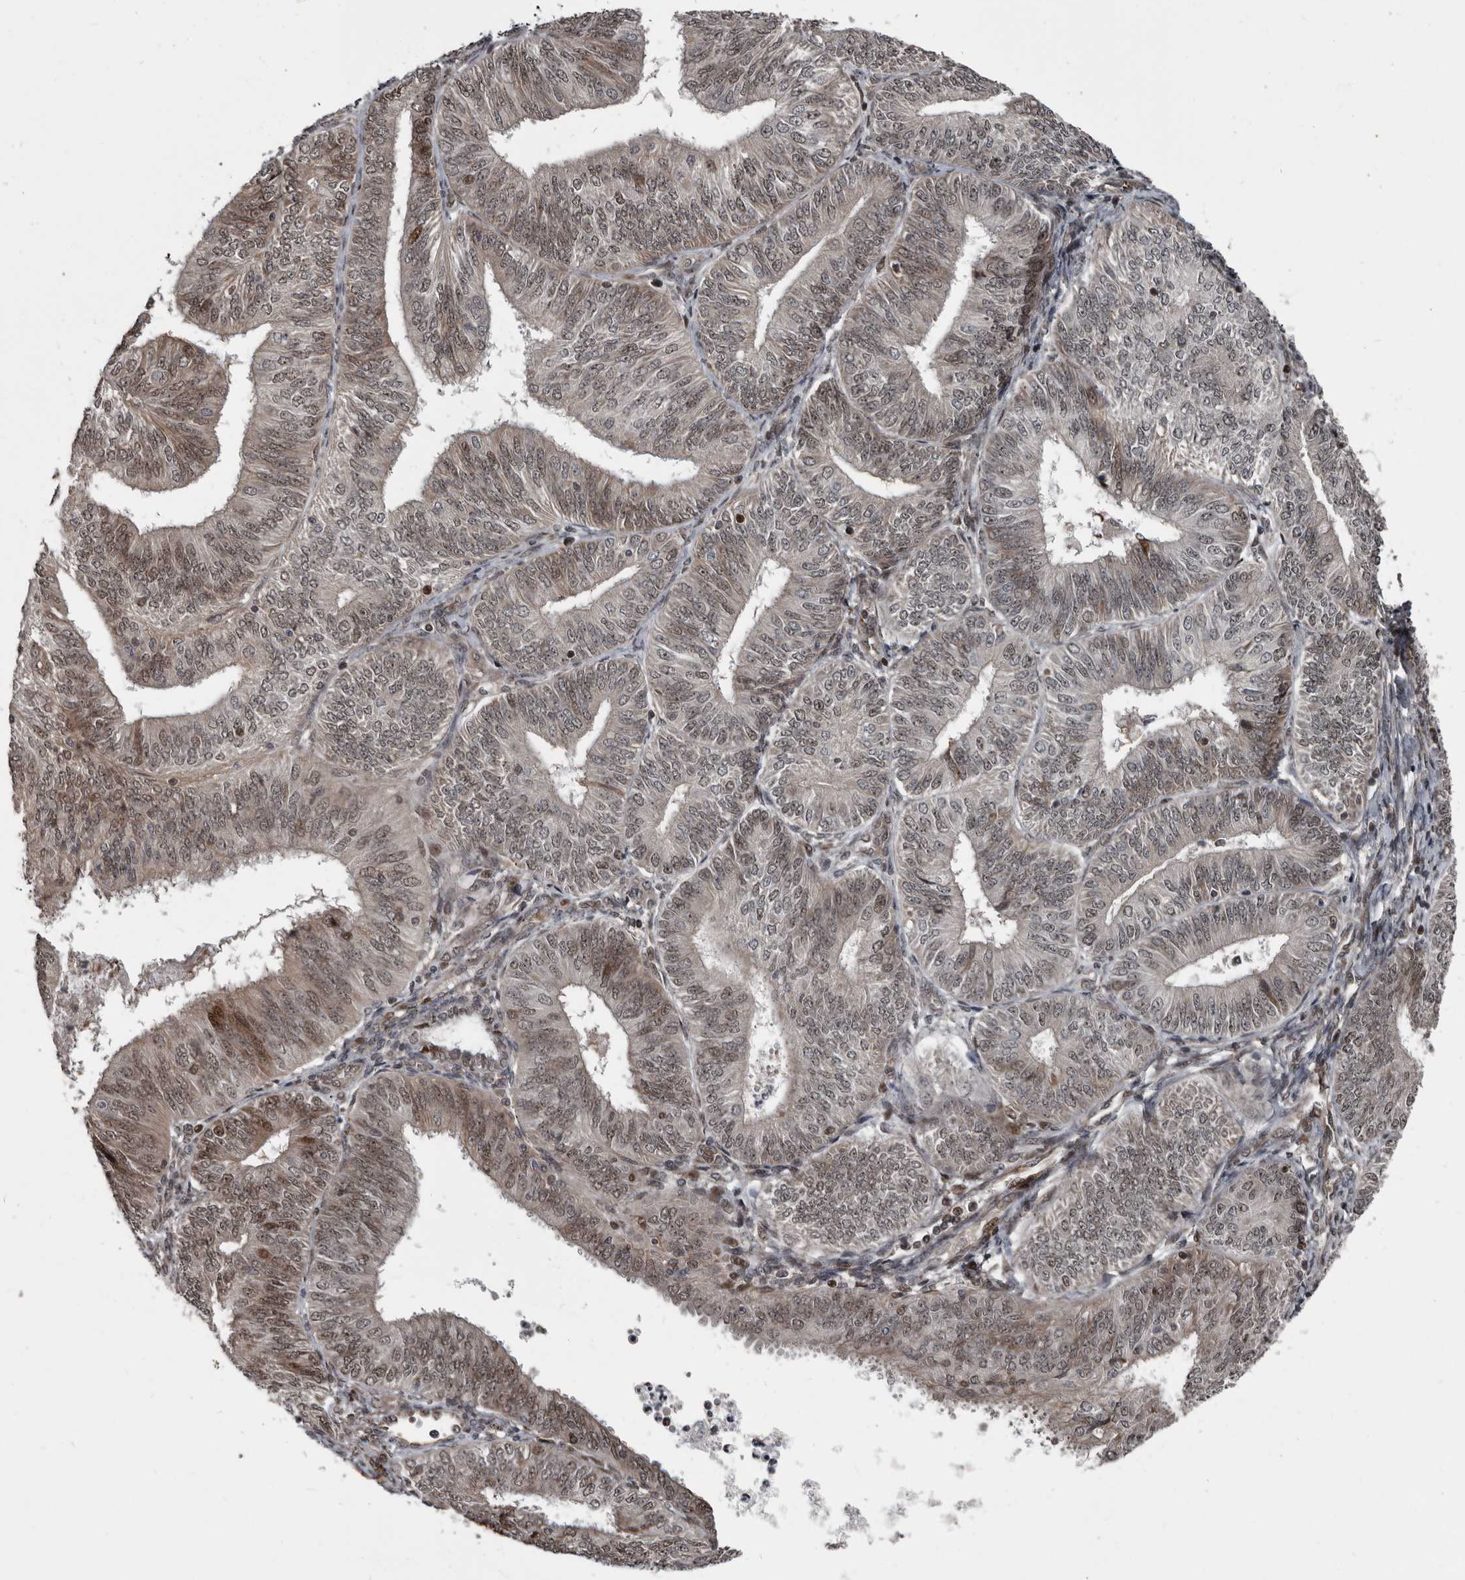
{"staining": {"intensity": "moderate", "quantity": ">75%", "location": "cytoplasmic/membranous,nuclear"}, "tissue": "endometrial cancer", "cell_type": "Tumor cells", "image_type": "cancer", "snomed": [{"axis": "morphology", "description": "Adenocarcinoma, NOS"}, {"axis": "topography", "description": "Endometrium"}], "caption": "The micrograph demonstrates a brown stain indicating the presence of a protein in the cytoplasmic/membranous and nuclear of tumor cells in adenocarcinoma (endometrial).", "gene": "CHD1L", "patient": {"sex": "female", "age": 58}}